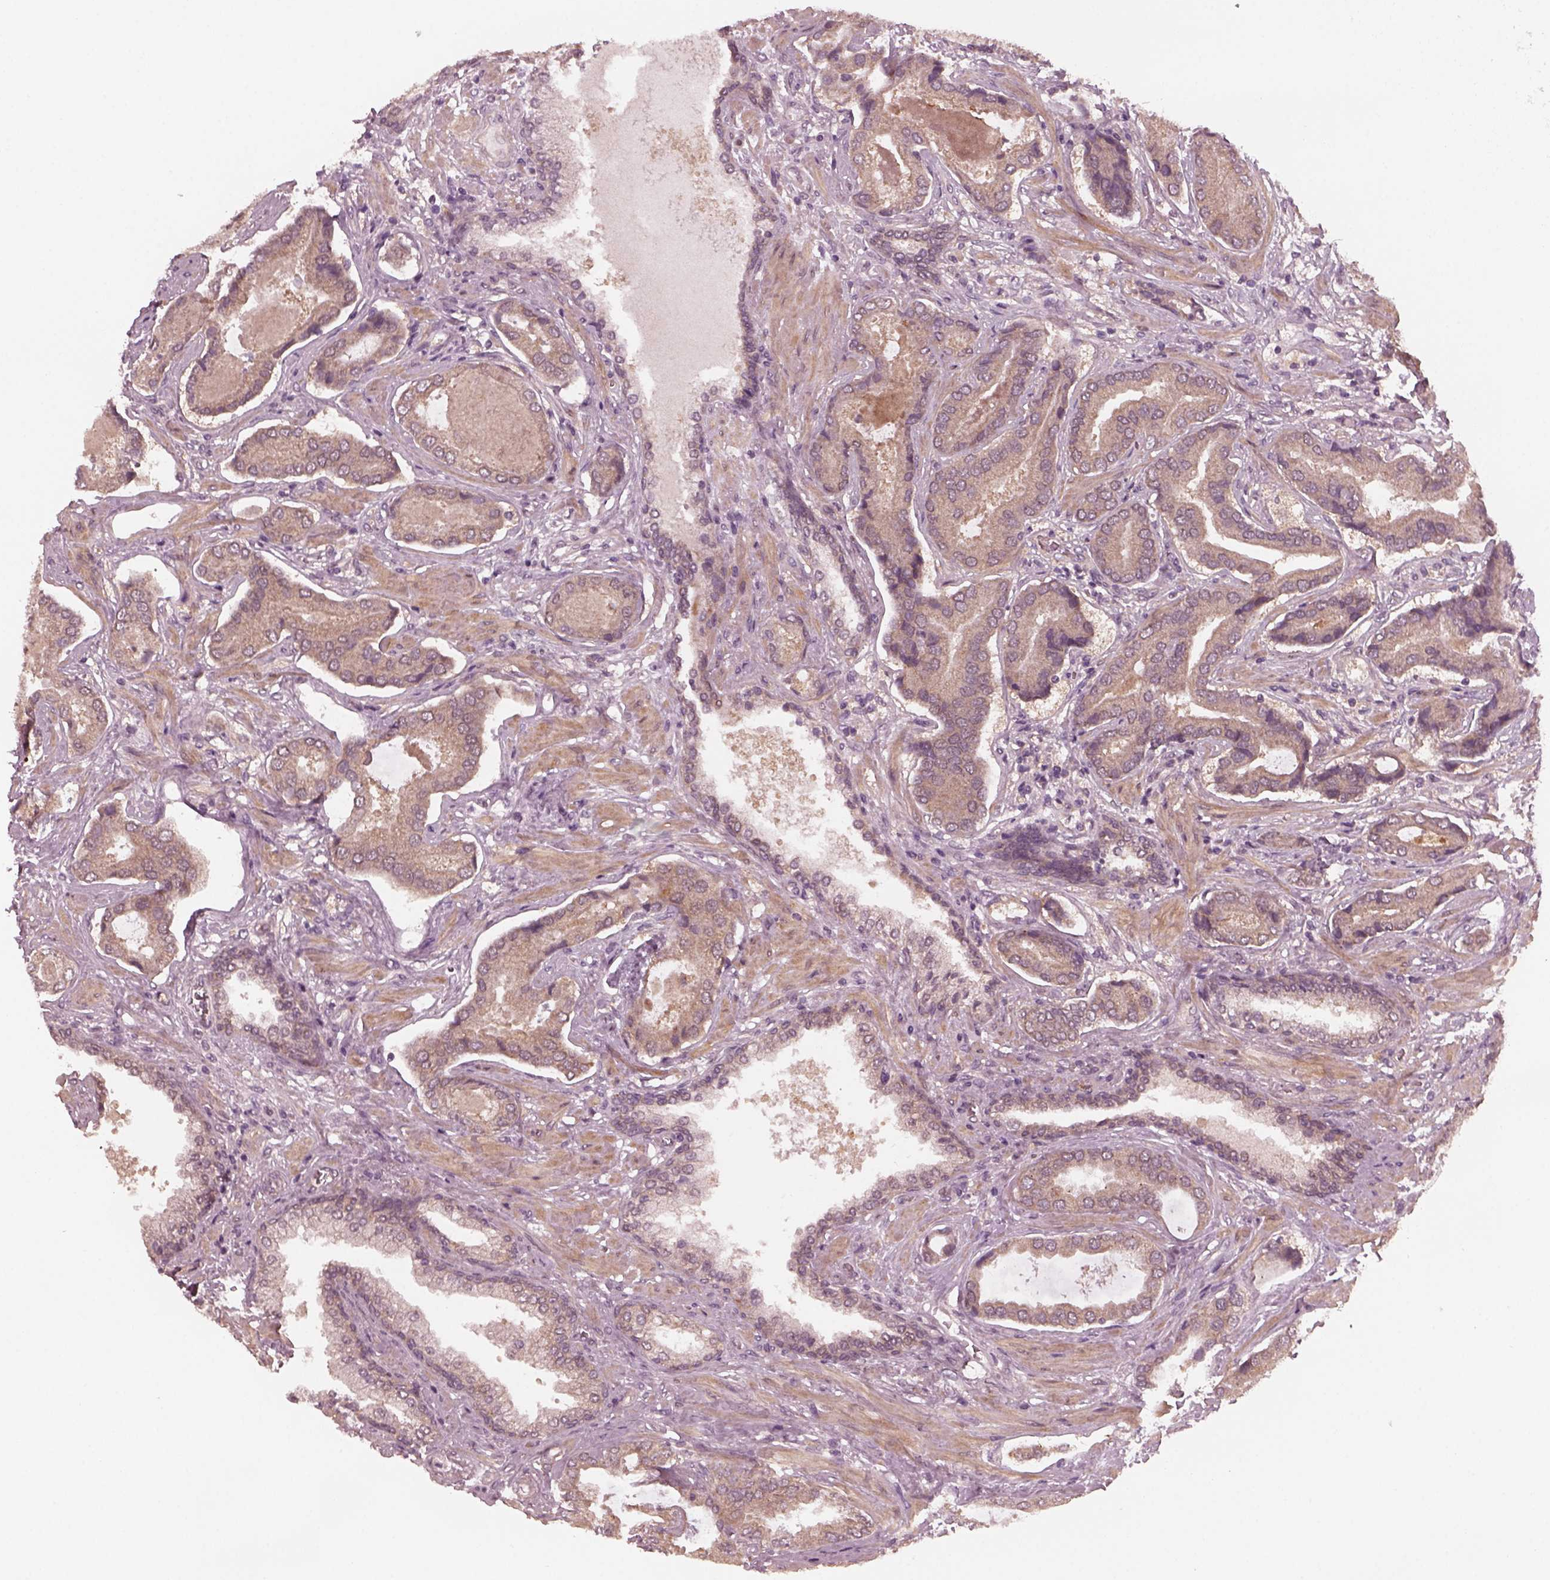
{"staining": {"intensity": "weak", "quantity": ">75%", "location": "cytoplasmic/membranous"}, "tissue": "prostate cancer", "cell_type": "Tumor cells", "image_type": "cancer", "snomed": [{"axis": "morphology", "description": "Adenocarcinoma, NOS"}, {"axis": "topography", "description": "Prostate"}], "caption": "IHC (DAB (3,3'-diaminobenzidine)) staining of prostate cancer exhibits weak cytoplasmic/membranous protein staining in approximately >75% of tumor cells. (DAB (3,3'-diaminobenzidine) IHC, brown staining for protein, blue staining for nuclei).", "gene": "FAF2", "patient": {"sex": "male", "age": 64}}